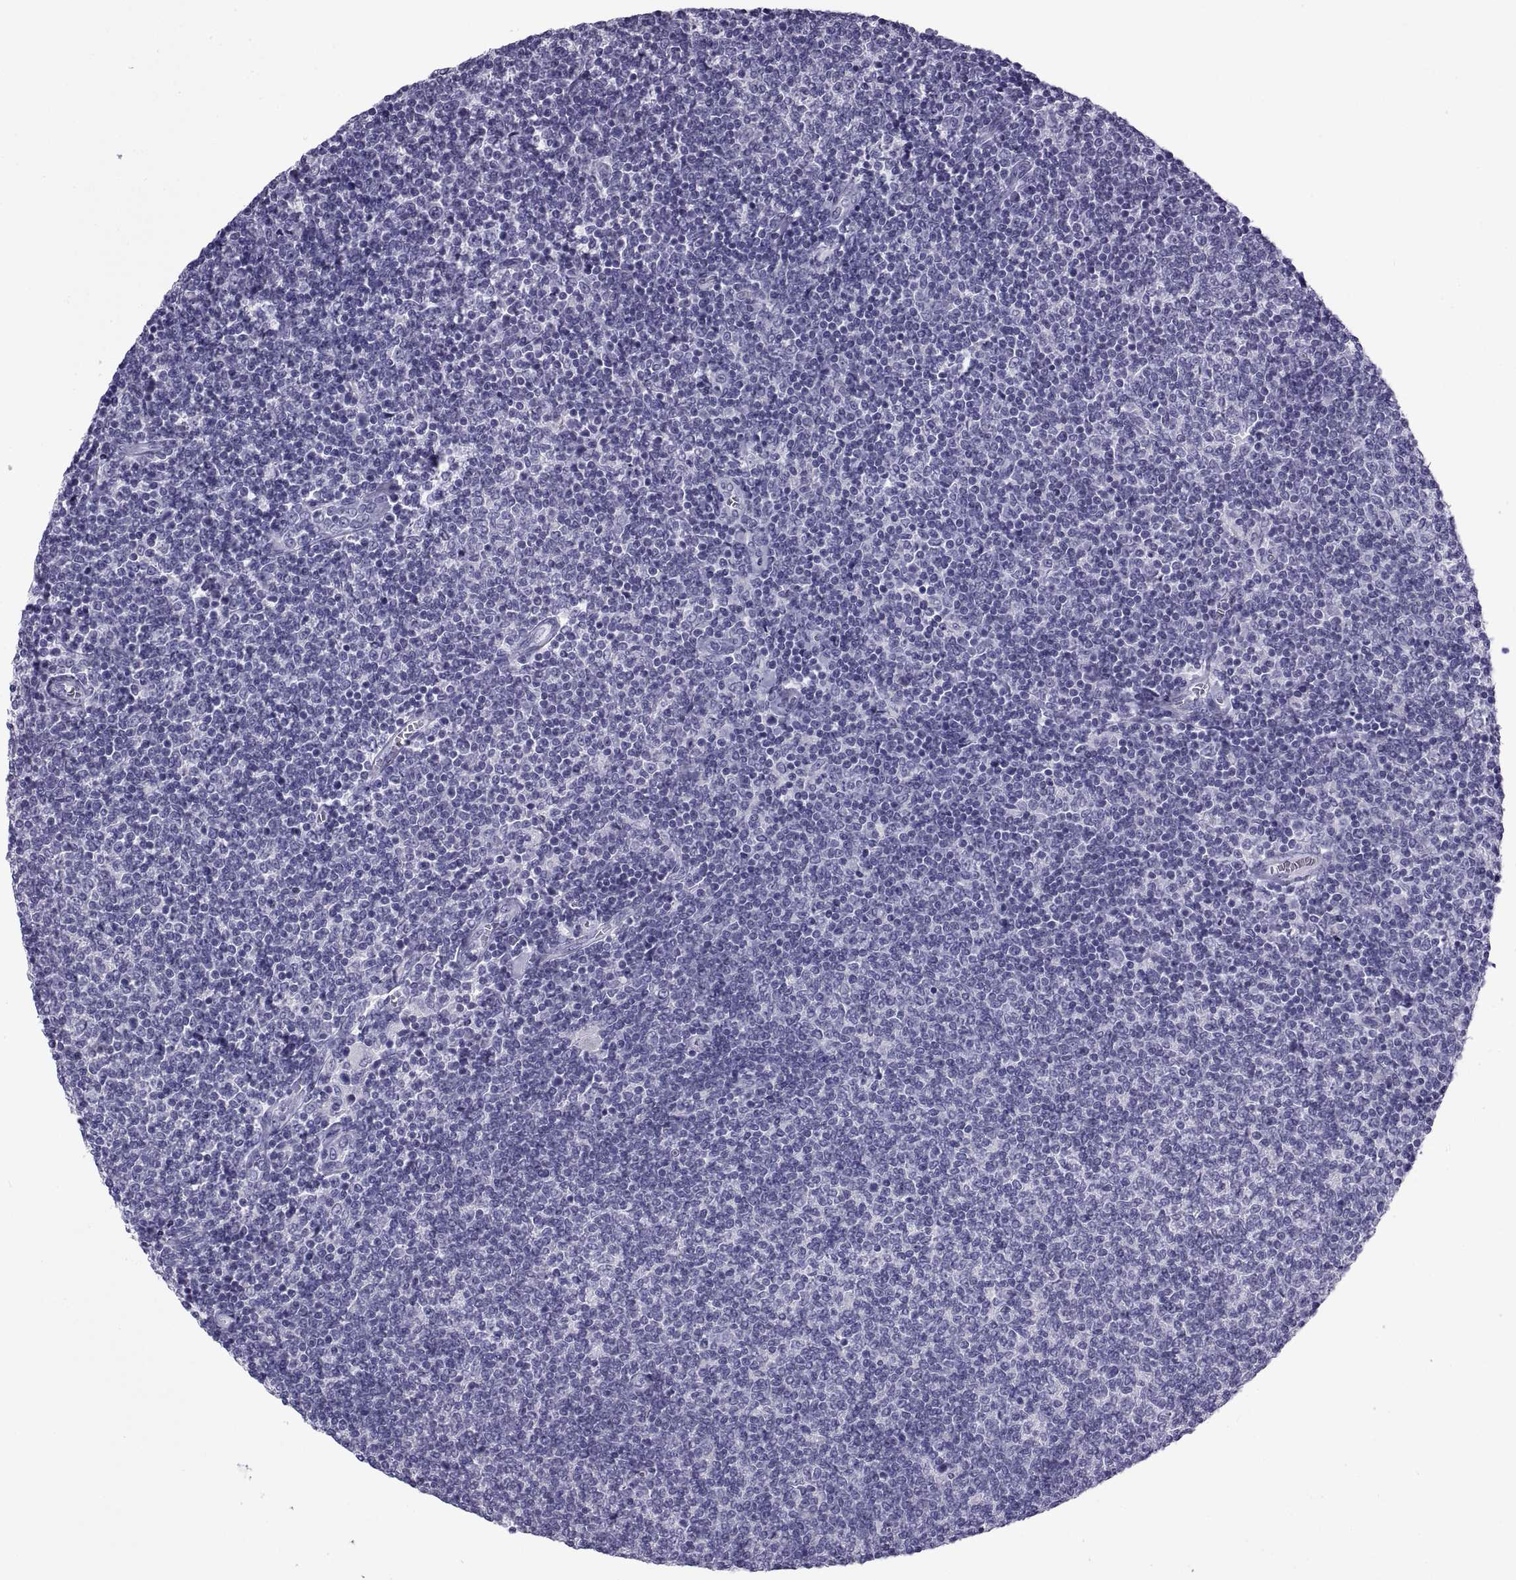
{"staining": {"intensity": "negative", "quantity": "none", "location": "none"}, "tissue": "lymphoma", "cell_type": "Tumor cells", "image_type": "cancer", "snomed": [{"axis": "morphology", "description": "Malignant lymphoma, non-Hodgkin's type, Low grade"}, {"axis": "topography", "description": "Lymph node"}], "caption": "DAB immunohistochemical staining of human lymphoma shows no significant expression in tumor cells.", "gene": "NPTX2", "patient": {"sex": "male", "age": 52}}